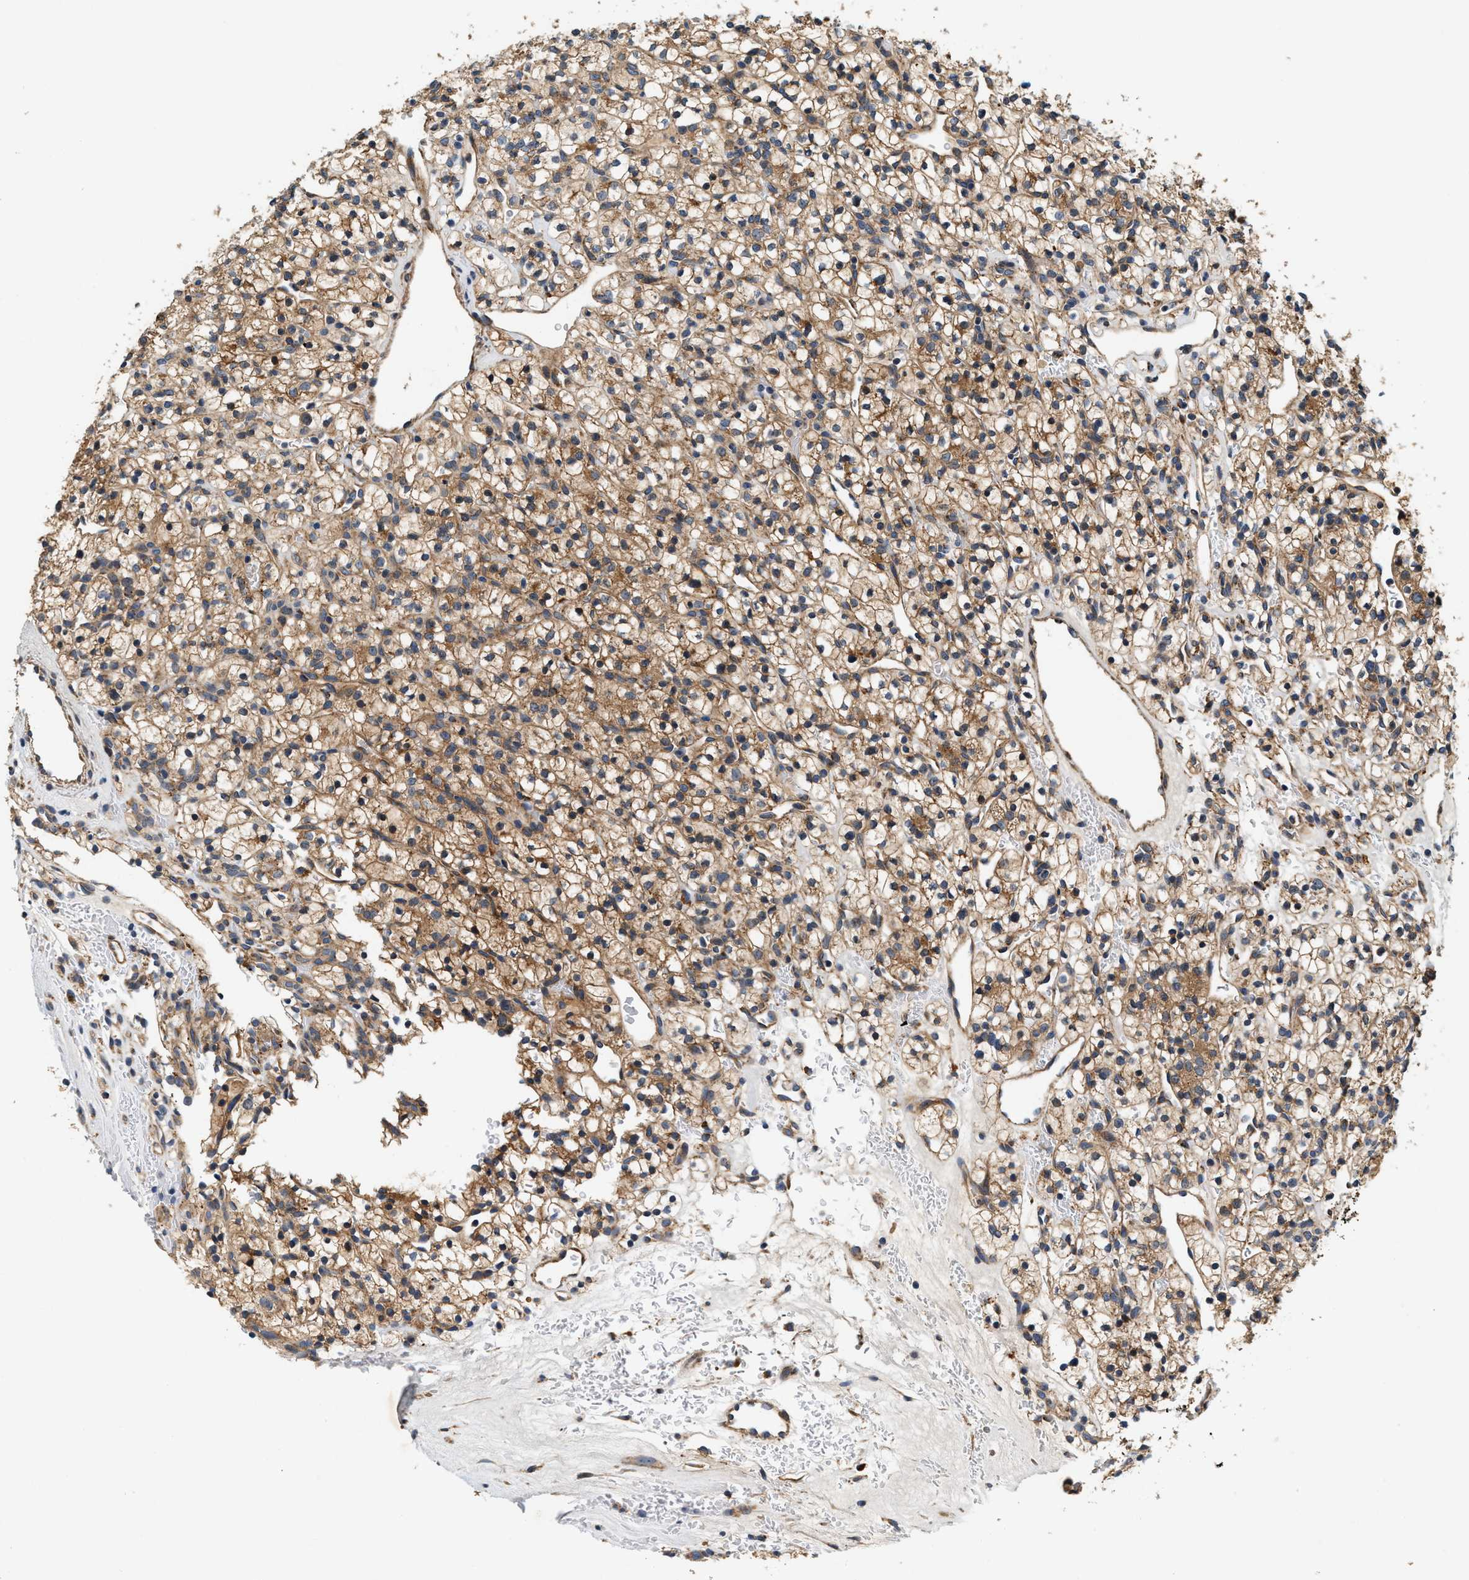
{"staining": {"intensity": "moderate", "quantity": ">75%", "location": "cytoplasmic/membranous"}, "tissue": "renal cancer", "cell_type": "Tumor cells", "image_type": "cancer", "snomed": [{"axis": "morphology", "description": "Adenocarcinoma, NOS"}, {"axis": "topography", "description": "Kidney"}], "caption": "Immunohistochemical staining of human renal cancer (adenocarcinoma) shows medium levels of moderate cytoplasmic/membranous expression in about >75% of tumor cells.", "gene": "DUSP10", "patient": {"sex": "female", "age": 57}}